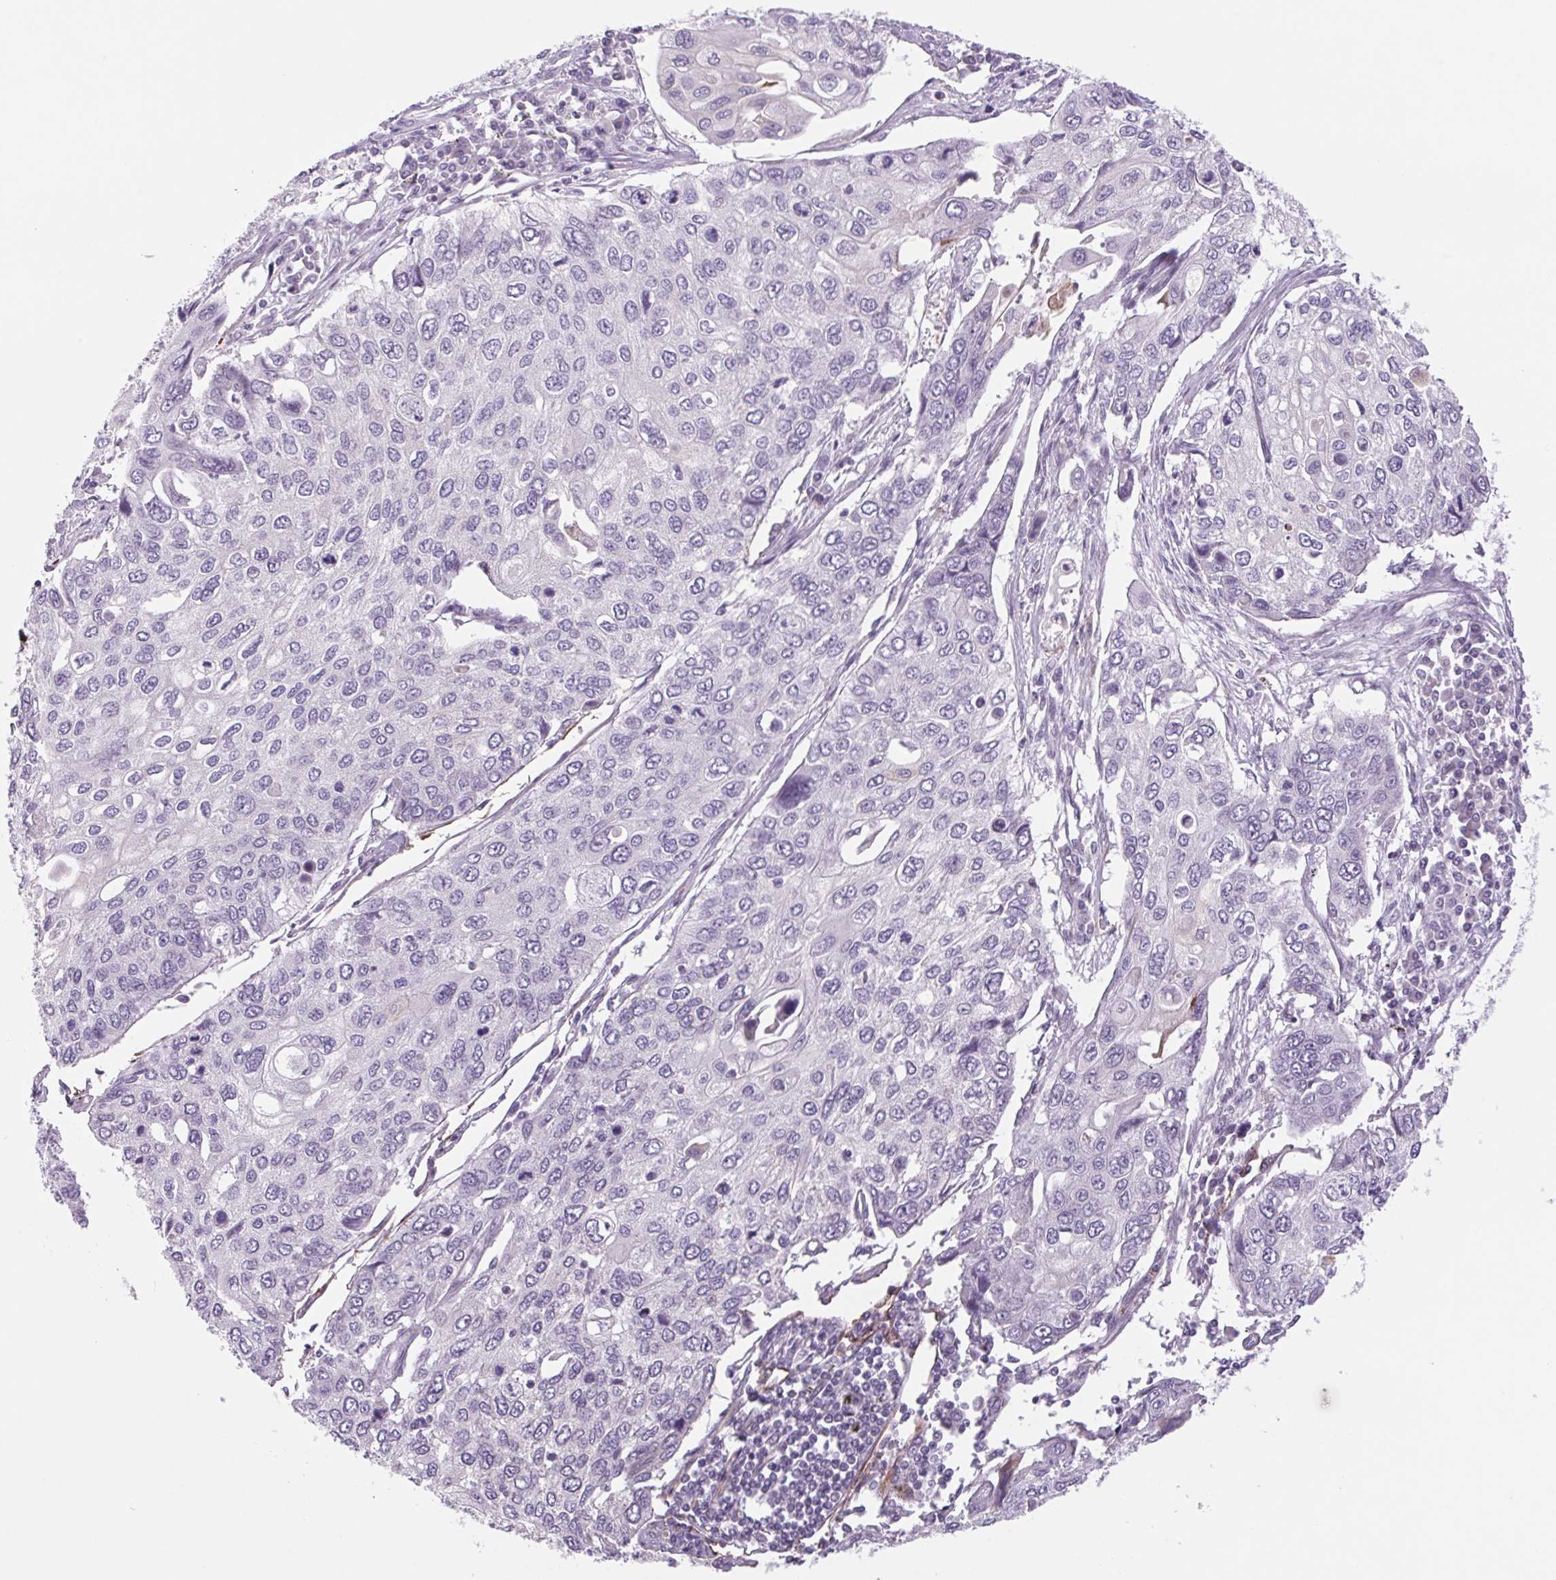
{"staining": {"intensity": "negative", "quantity": "none", "location": "none"}, "tissue": "lung cancer", "cell_type": "Tumor cells", "image_type": "cancer", "snomed": [{"axis": "morphology", "description": "Squamous cell carcinoma, NOS"}, {"axis": "morphology", "description": "Squamous cell carcinoma, metastatic, NOS"}, {"axis": "topography", "description": "Lung"}], "caption": "An immunohistochemistry (IHC) micrograph of lung metastatic squamous cell carcinoma is shown. There is no staining in tumor cells of lung metastatic squamous cell carcinoma.", "gene": "MS4A13", "patient": {"sex": "male", "age": 63}}